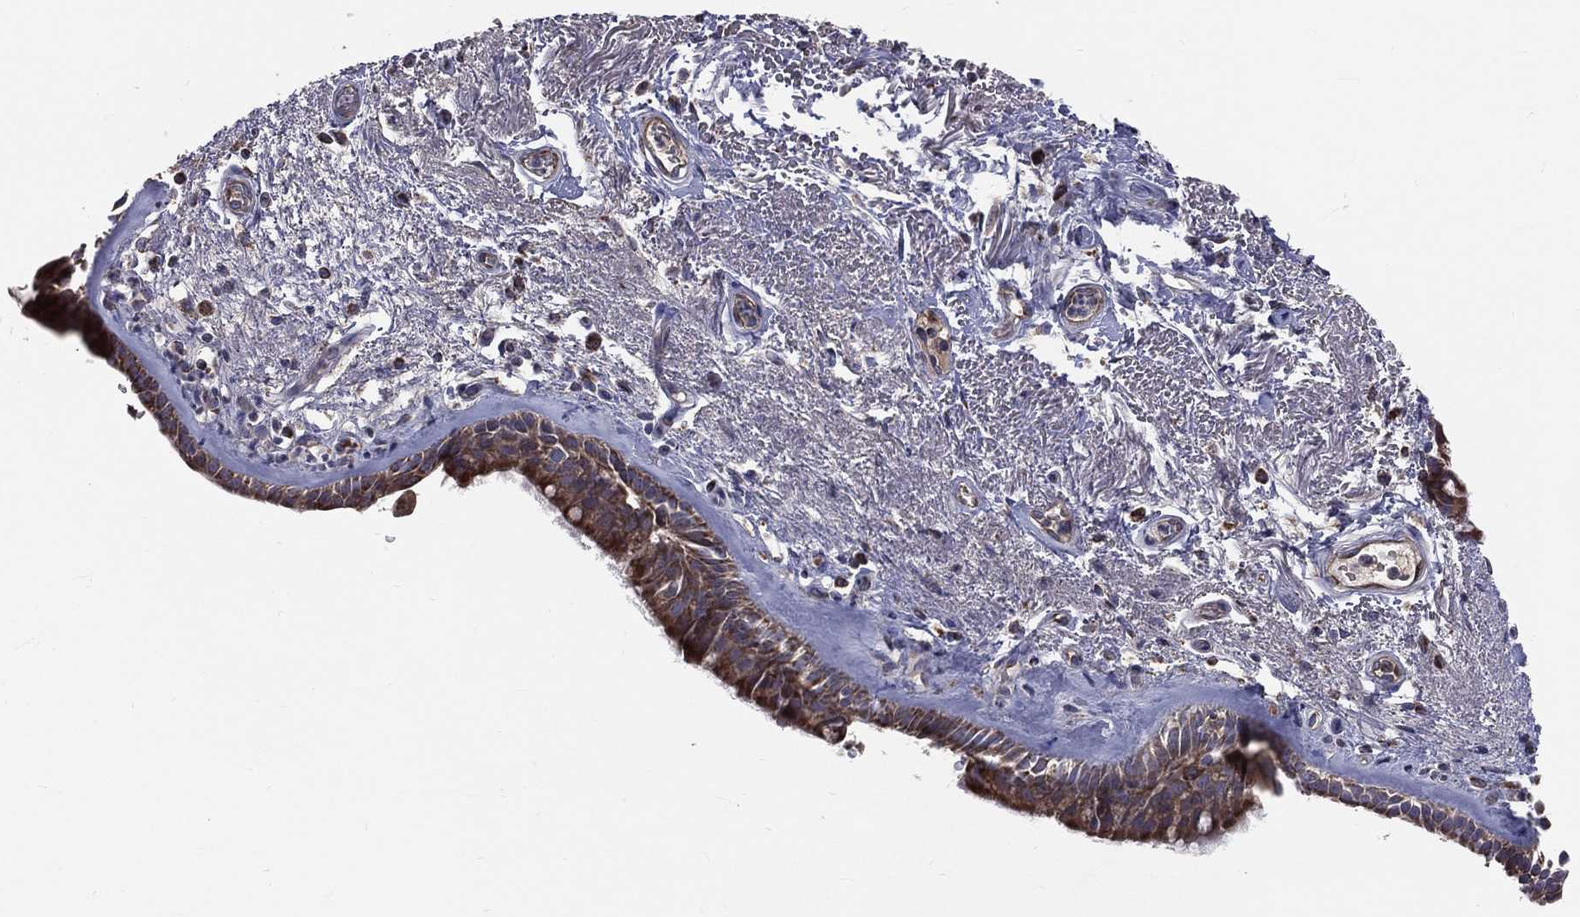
{"staining": {"intensity": "moderate", "quantity": ">75%", "location": "cytoplasmic/membranous"}, "tissue": "bronchus", "cell_type": "Respiratory epithelial cells", "image_type": "normal", "snomed": [{"axis": "morphology", "description": "Normal tissue, NOS"}, {"axis": "topography", "description": "Bronchus"}], "caption": "This is a micrograph of immunohistochemistry (IHC) staining of benign bronchus, which shows moderate staining in the cytoplasmic/membranous of respiratory epithelial cells.", "gene": "GPD1", "patient": {"sex": "male", "age": 82}}